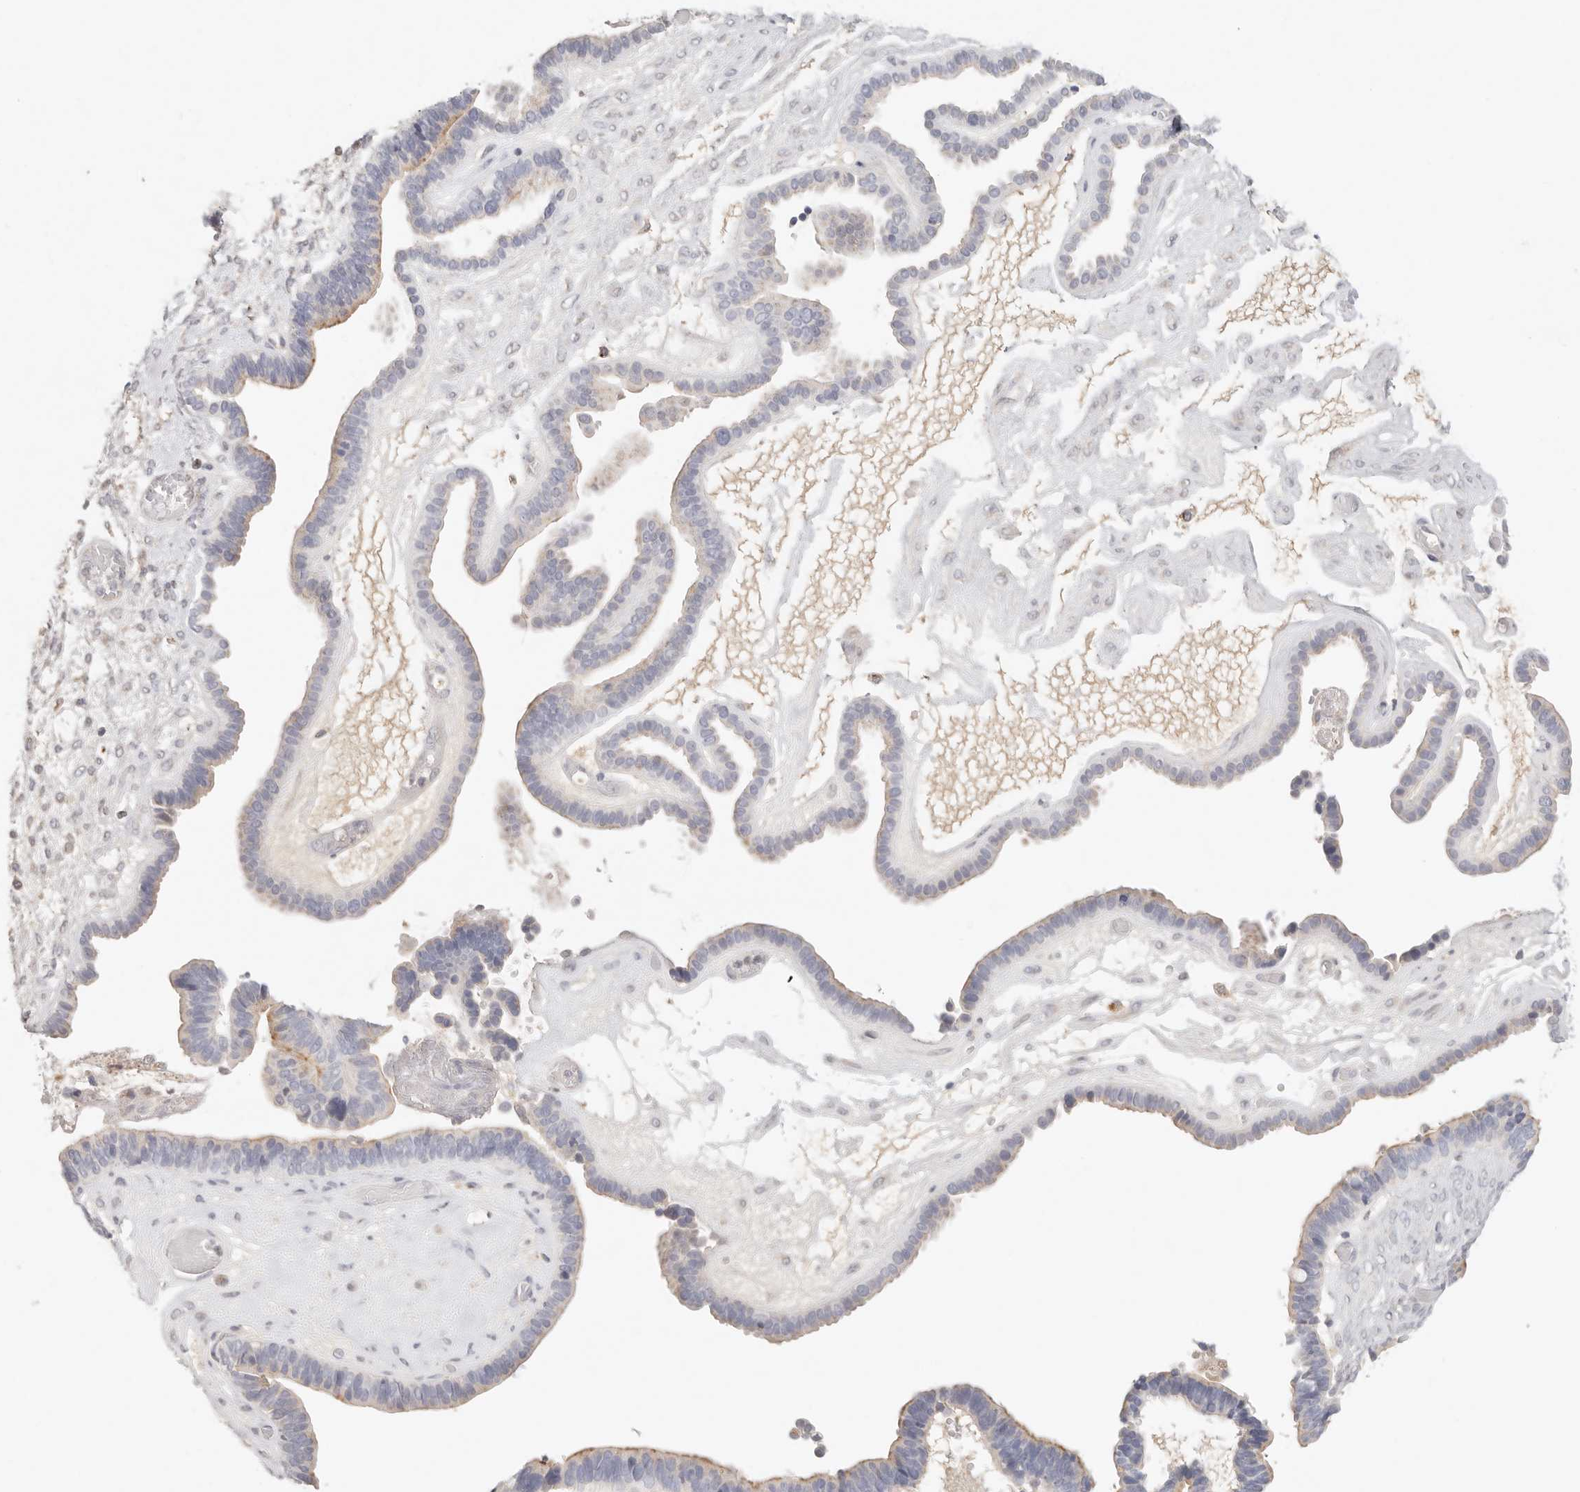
{"staining": {"intensity": "weak", "quantity": "25%-75%", "location": "cytoplasmic/membranous"}, "tissue": "ovarian cancer", "cell_type": "Tumor cells", "image_type": "cancer", "snomed": [{"axis": "morphology", "description": "Cystadenocarcinoma, serous, NOS"}, {"axis": "topography", "description": "Ovary"}], "caption": "Ovarian serous cystadenocarcinoma stained for a protein displays weak cytoplasmic/membranous positivity in tumor cells. Using DAB (brown) and hematoxylin (blue) stains, captured at high magnification using brightfield microscopy.", "gene": "CEP120", "patient": {"sex": "female", "age": 56}}